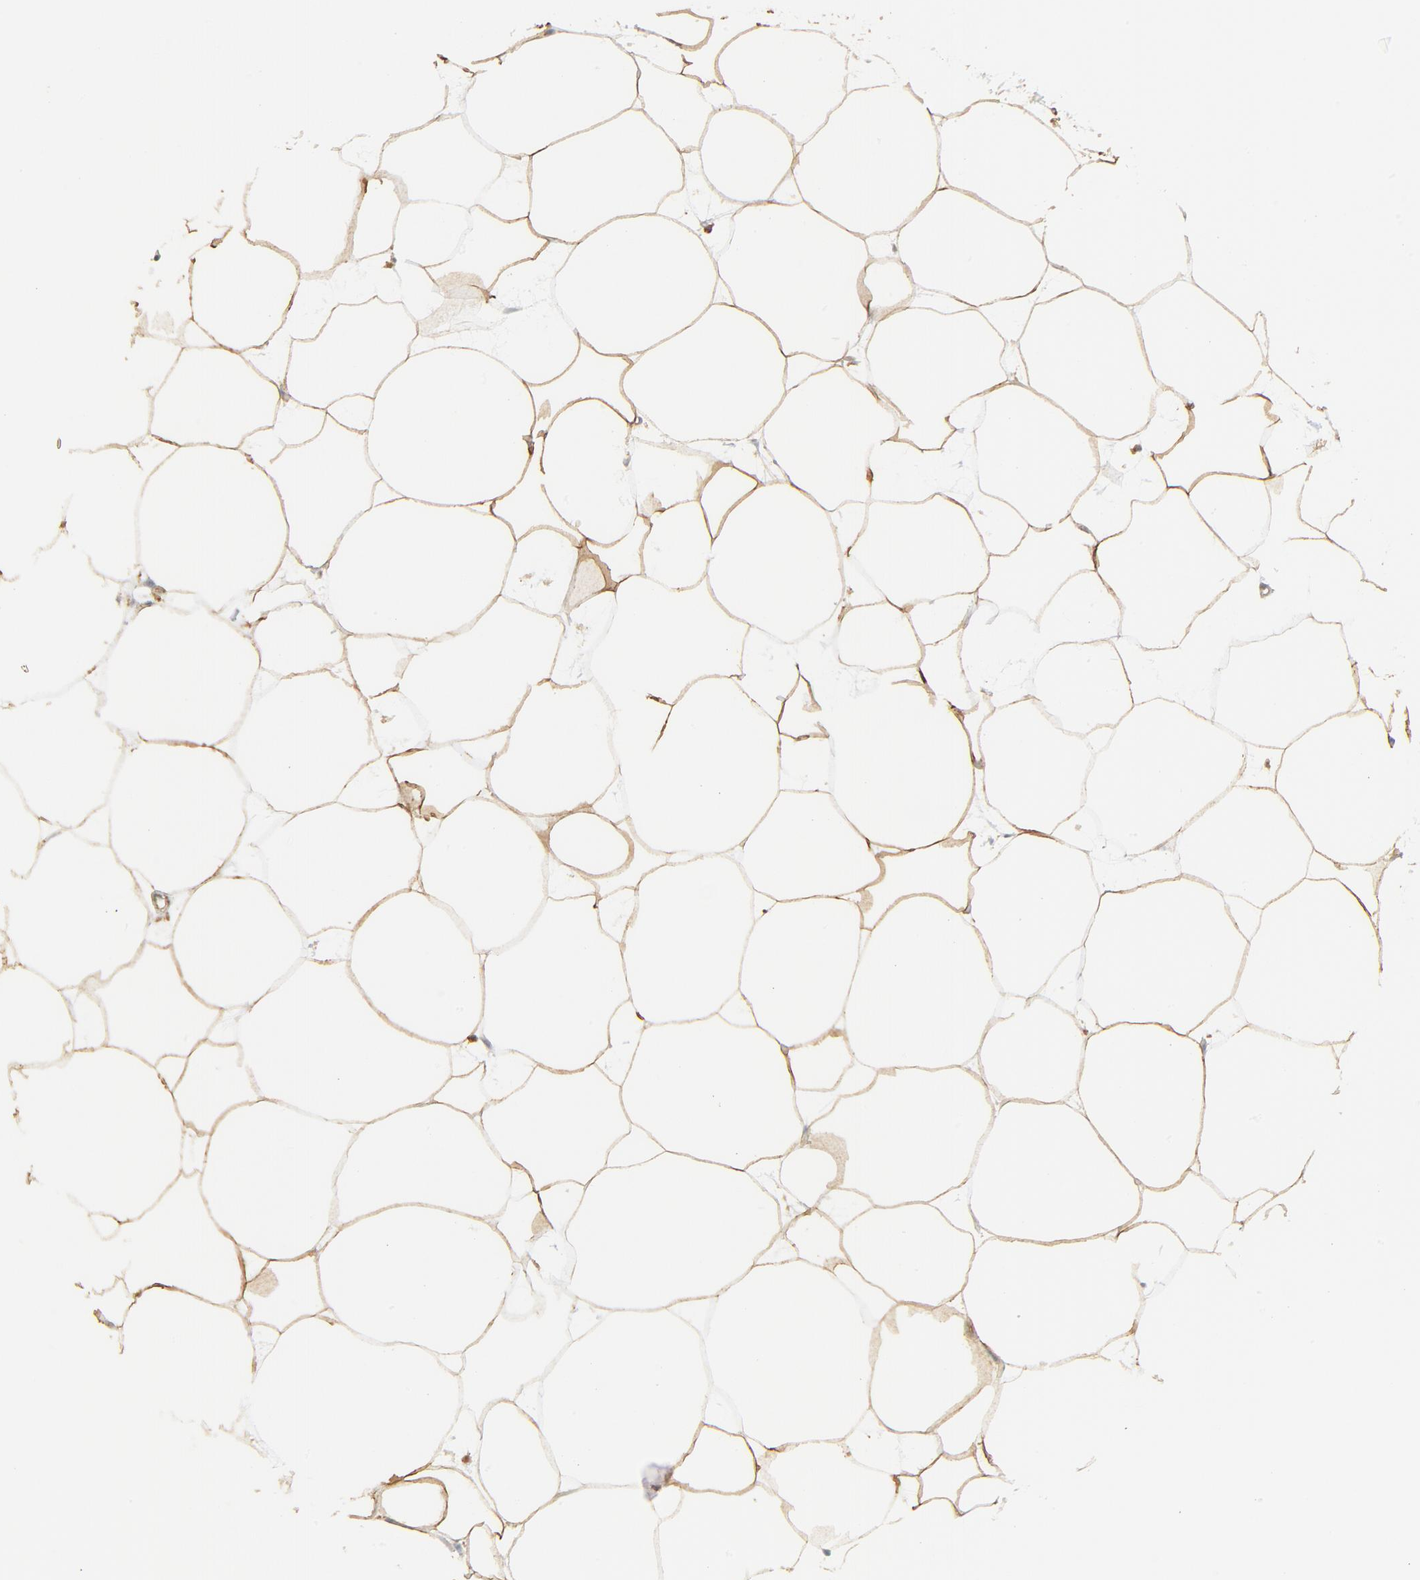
{"staining": {"intensity": "moderate", "quantity": ">75%", "location": "cytoplasmic/membranous"}, "tissue": "adipose tissue", "cell_type": "Adipocytes", "image_type": "normal", "snomed": [{"axis": "morphology", "description": "Normal tissue, NOS"}, {"axis": "morphology", "description": "Duct carcinoma"}, {"axis": "topography", "description": "Breast"}, {"axis": "topography", "description": "Adipose tissue"}], "caption": "Immunohistochemistry (IHC) (DAB) staining of benign human adipose tissue shows moderate cytoplasmic/membranous protein positivity in about >75% of adipocytes.", "gene": "SH3KBP1", "patient": {"sex": "female", "age": 37}}